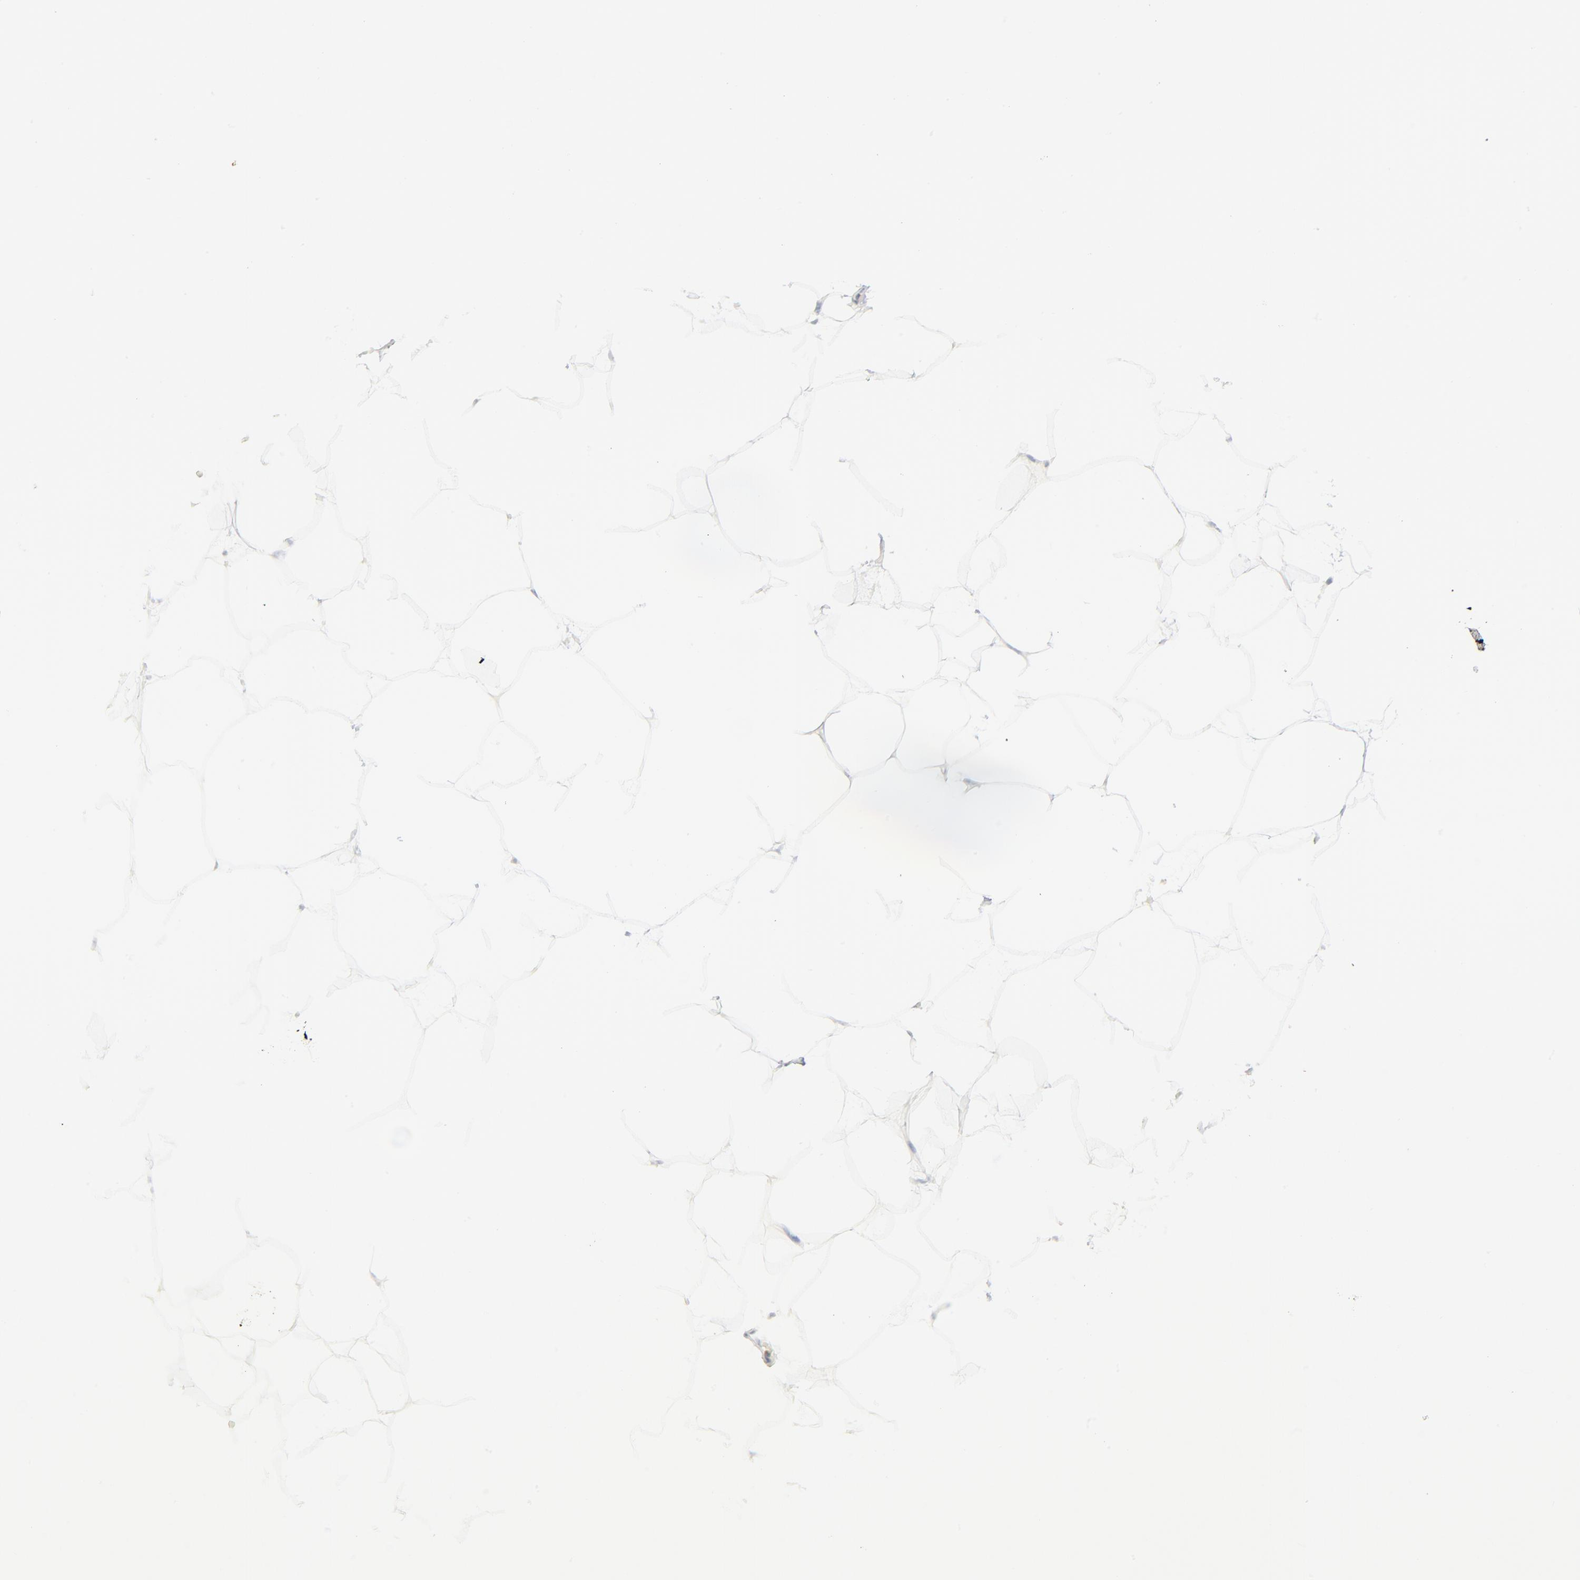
{"staining": {"intensity": "negative", "quantity": "none", "location": "none"}, "tissue": "adipose tissue", "cell_type": "Adipocytes", "image_type": "normal", "snomed": [{"axis": "morphology", "description": "Normal tissue, NOS"}, {"axis": "morphology", "description": "Duct carcinoma"}, {"axis": "topography", "description": "Breast"}, {"axis": "topography", "description": "Adipose tissue"}], "caption": "Protein analysis of normal adipose tissue exhibits no significant positivity in adipocytes. (Stains: DAB (3,3'-diaminobenzidine) immunohistochemistry (IHC) with hematoxylin counter stain, Microscopy: brightfield microscopy at high magnification).", "gene": "PTK2B", "patient": {"sex": "female", "age": 37}}